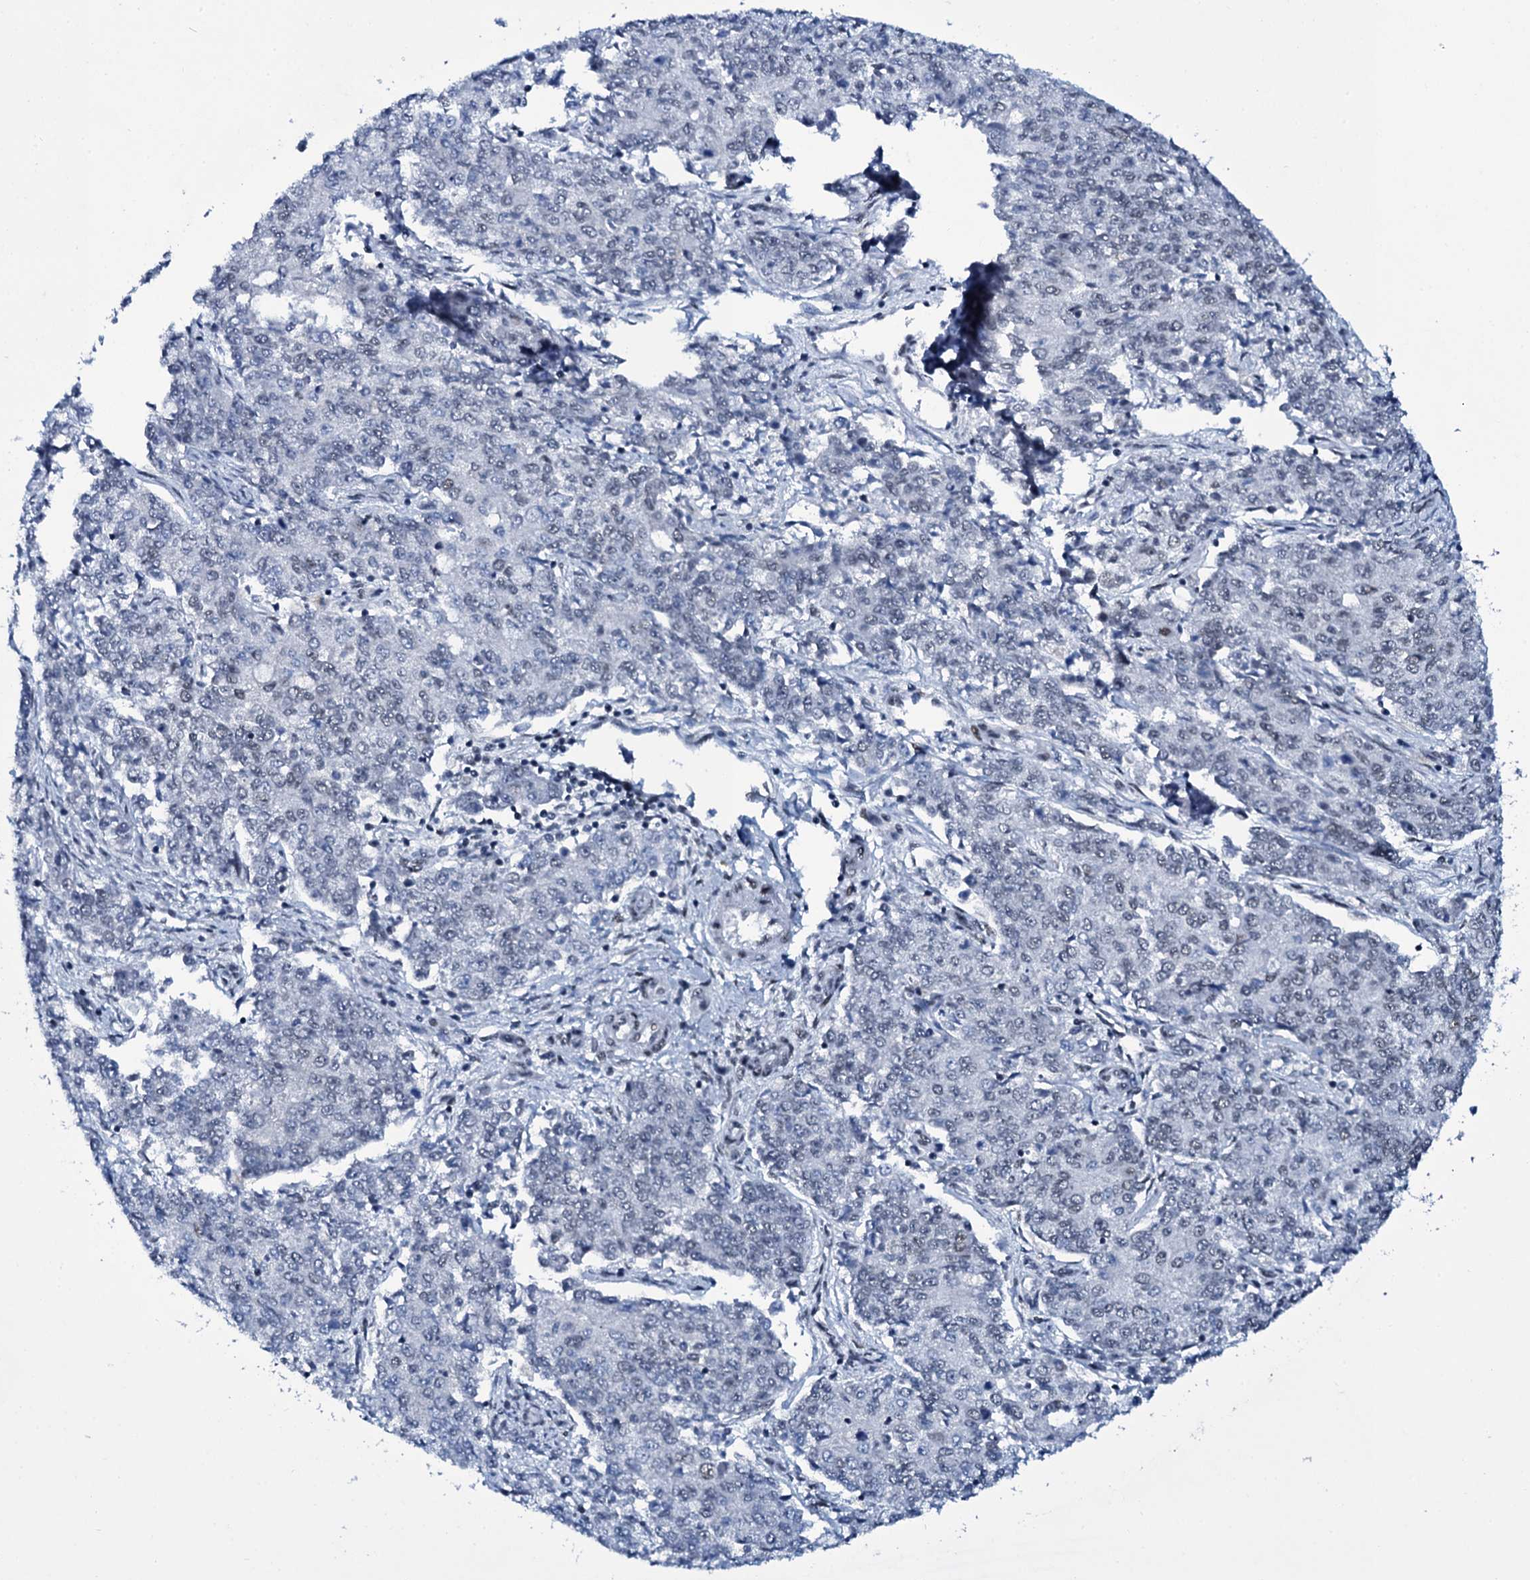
{"staining": {"intensity": "negative", "quantity": "none", "location": "none"}, "tissue": "endometrial cancer", "cell_type": "Tumor cells", "image_type": "cancer", "snomed": [{"axis": "morphology", "description": "Adenocarcinoma, NOS"}, {"axis": "topography", "description": "Endometrium"}], "caption": "DAB (3,3'-diaminobenzidine) immunohistochemical staining of endometrial cancer (adenocarcinoma) exhibits no significant staining in tumor cells.", "gene": "ZMIZ2", "patient": {"sex": "female", "age": 50}}